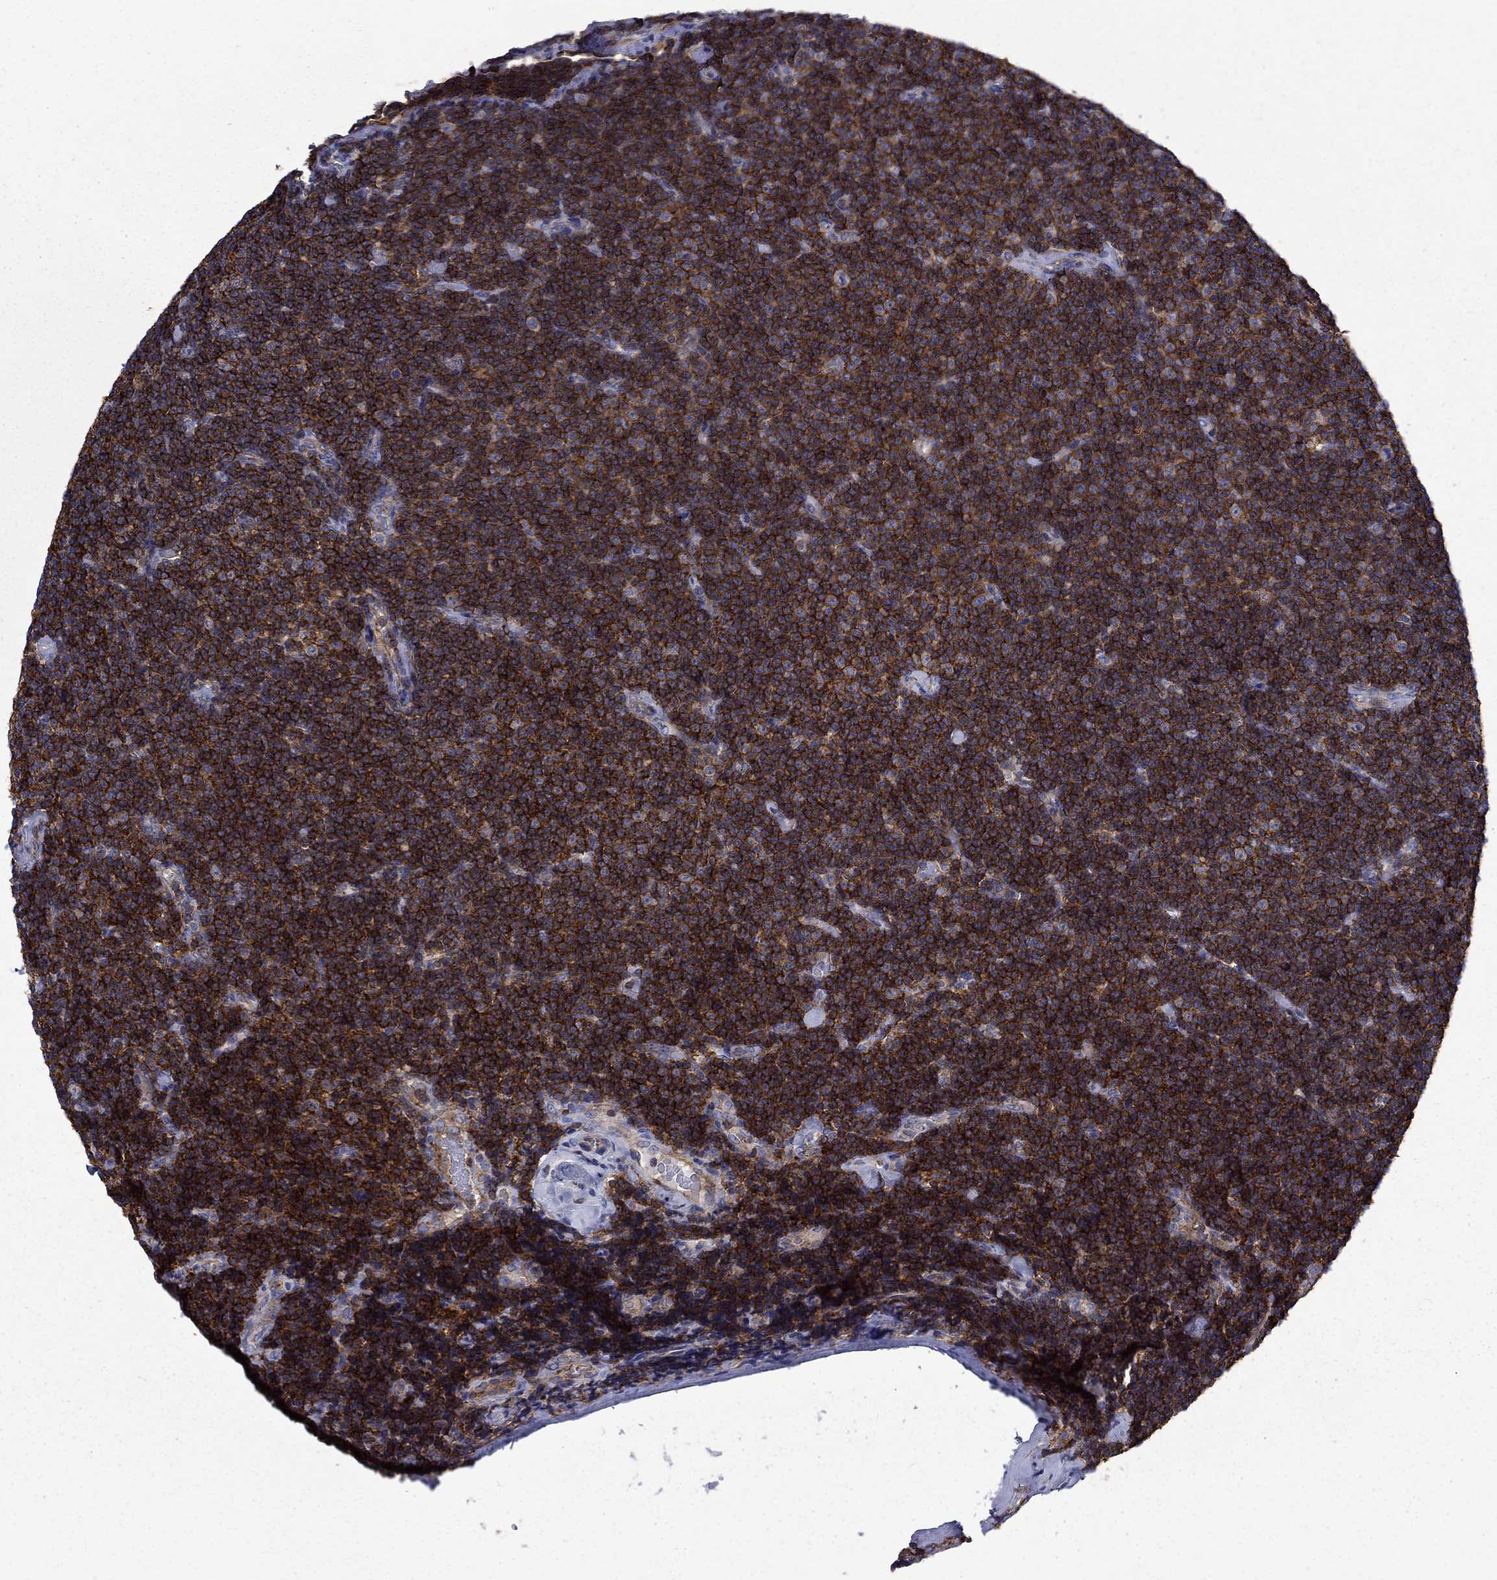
{"staining": {"intensity": "strong", "quantity": ">75%", "location": "cytoplasmic/membranous"}, "tissue": "lymphoma", "cell_type": "Tumor cells", "image_type": "cancer", "snomed": [{"axis": "morphology", "description": "Malignant lymphoma, non-Hodgkin's type, Low grade"}, {"axis": "topography", "description": "Lymph node"}], "caption": "Protein expression analysis of human lymphoma reveals strong cytoplasmic/membranous staining in about >75% of tumor cells. Nuclei are stained in blue.", "gene": "SIT1", "patient": {"sex": "male", "age": 81}}